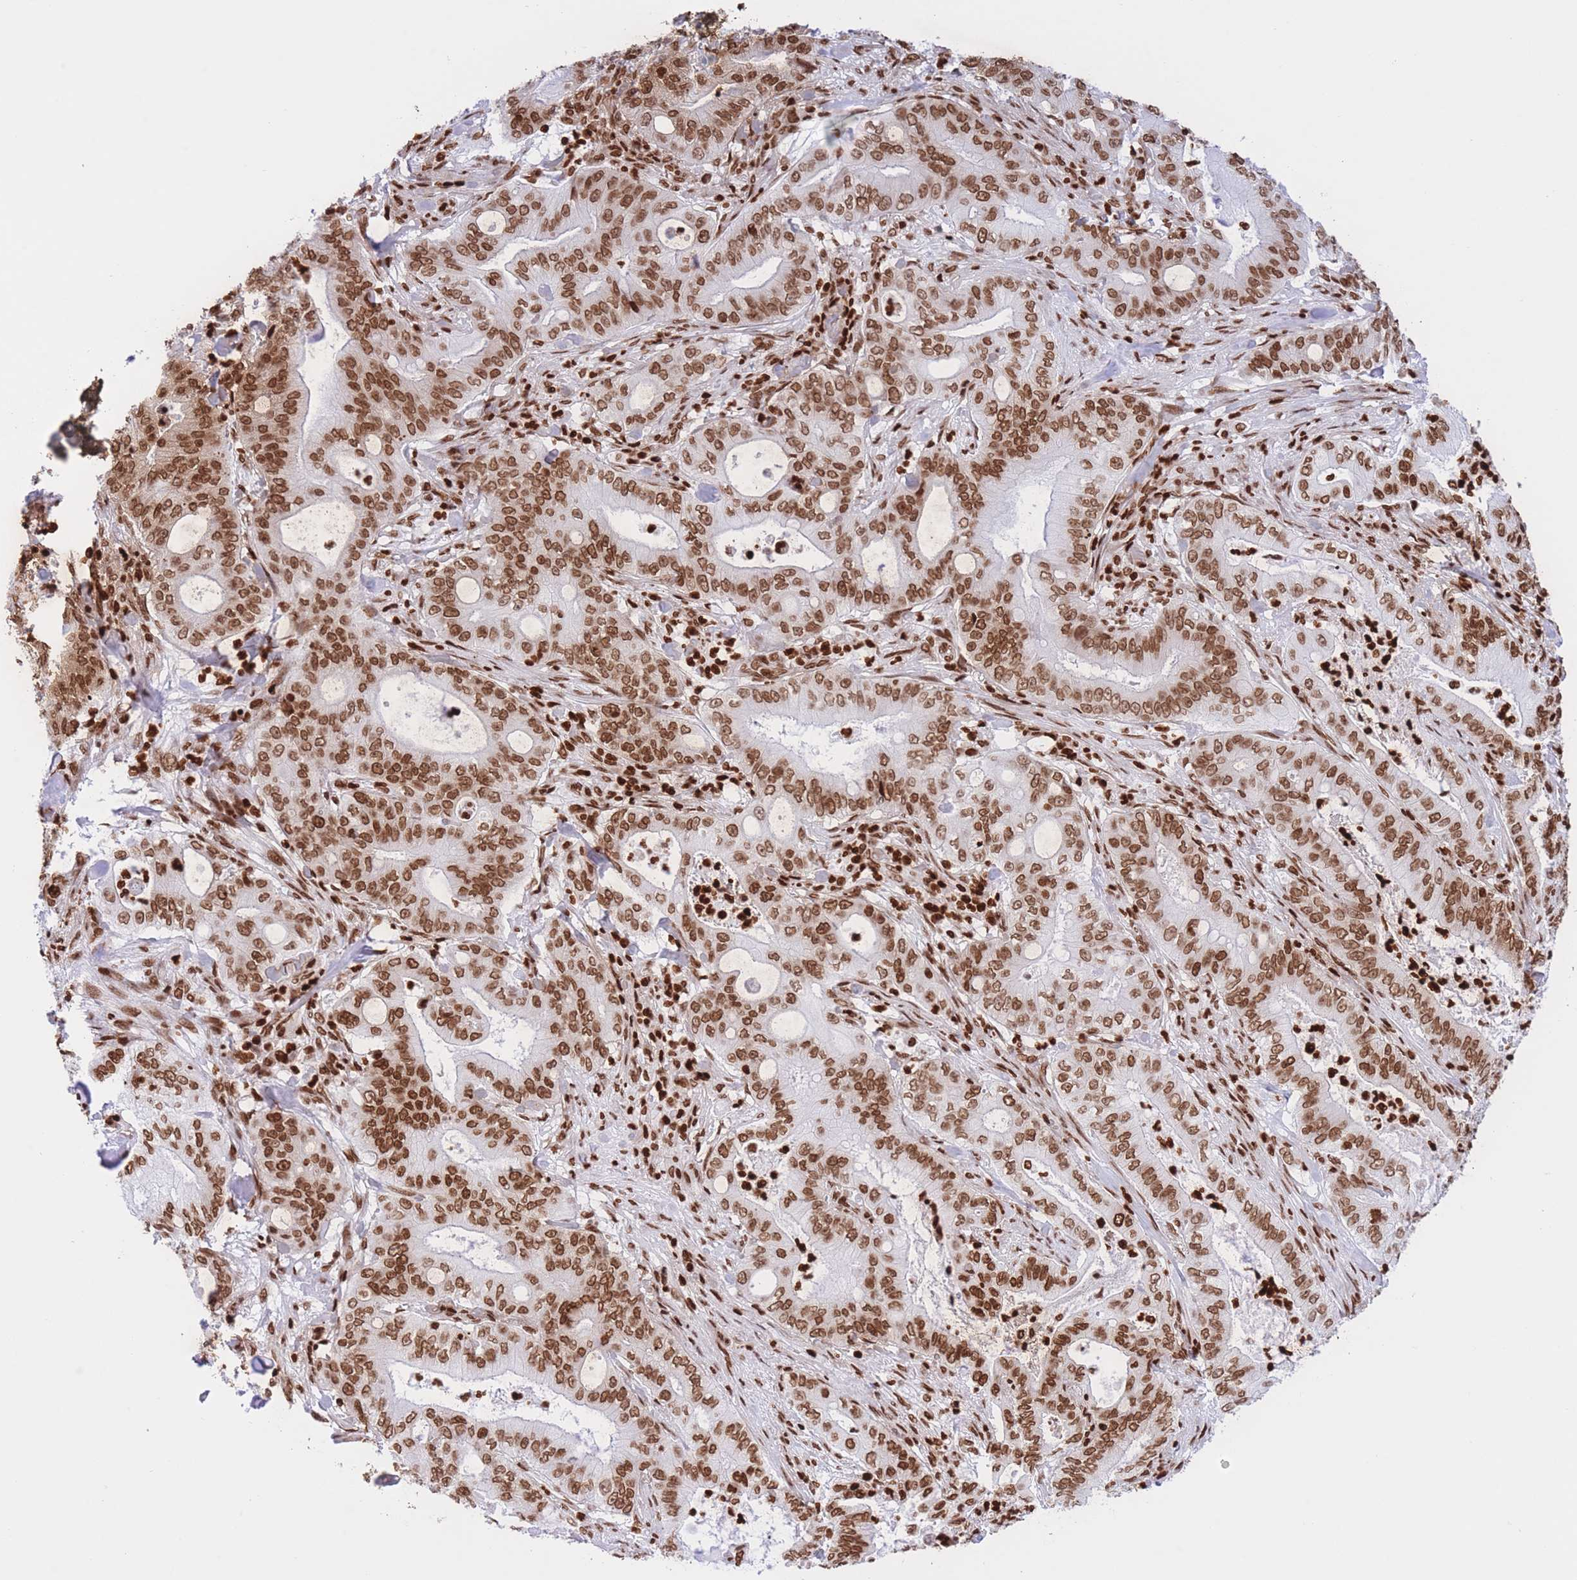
{"staining": {"intensity": "moderate", "quantity": ">75%", "location": "nuclear"}, "tissue": "pancreatic cancer", "cell_type": "Tumor cells", "image_type": "cancer", "snomed": [{"axis": "morphology", "description": "Adenocarcinoma, NOS"}, {"axis": "topography", "description": "Pancreas"}], "caption": "This is a photomicrograph of IHC staining of pancreatic cancer (adenocarcinoma), which shows moderate expression in the nuclear of tumor cells.", "gene": "H2BC11", "patient": {"sex": "male", "age": 71}}